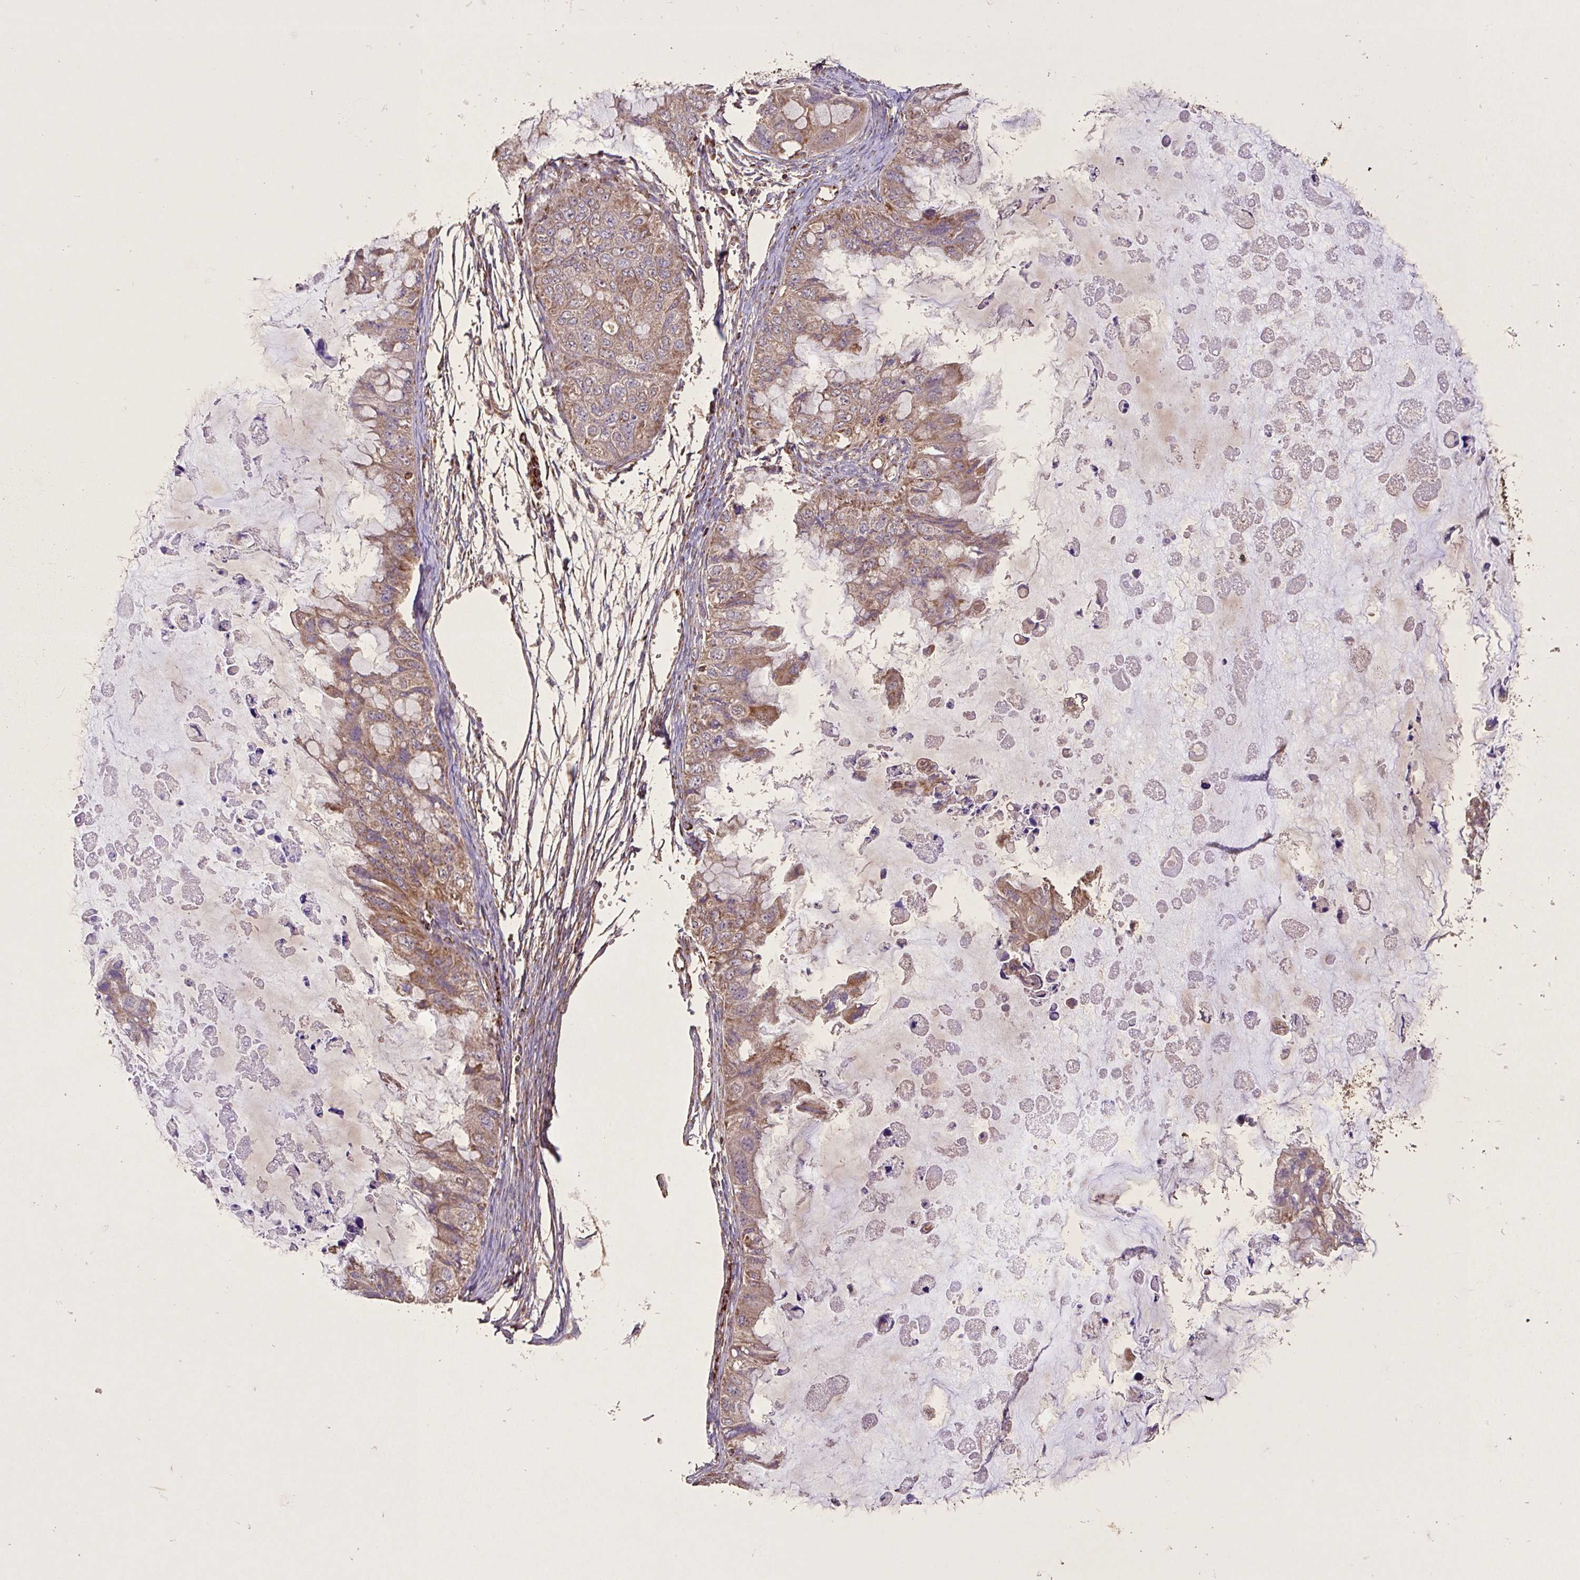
{"staining": {"intensity": "moderate", "quantity": ">75%", "location": "cytoplasmic/membranous"}, "tissue": "ovarian cancer", "cell_type": "Tumor cells", "image_type": "cancer", "snomed": [{"axis": "morphology", "description": "Cystadenocarcinoma, mucinous, NOS"}, {"axis": "topography", "description": "Ovary"}], "caption": "Protein staining of ovarian cancer (mucinous cystadenocarcinoma) tissue reveals moderate cytoplasmic/membranous positivity in approximately >75% of tumor cells.", "gene": "AGK", "patient": {"sex": "female", "age": 72}}